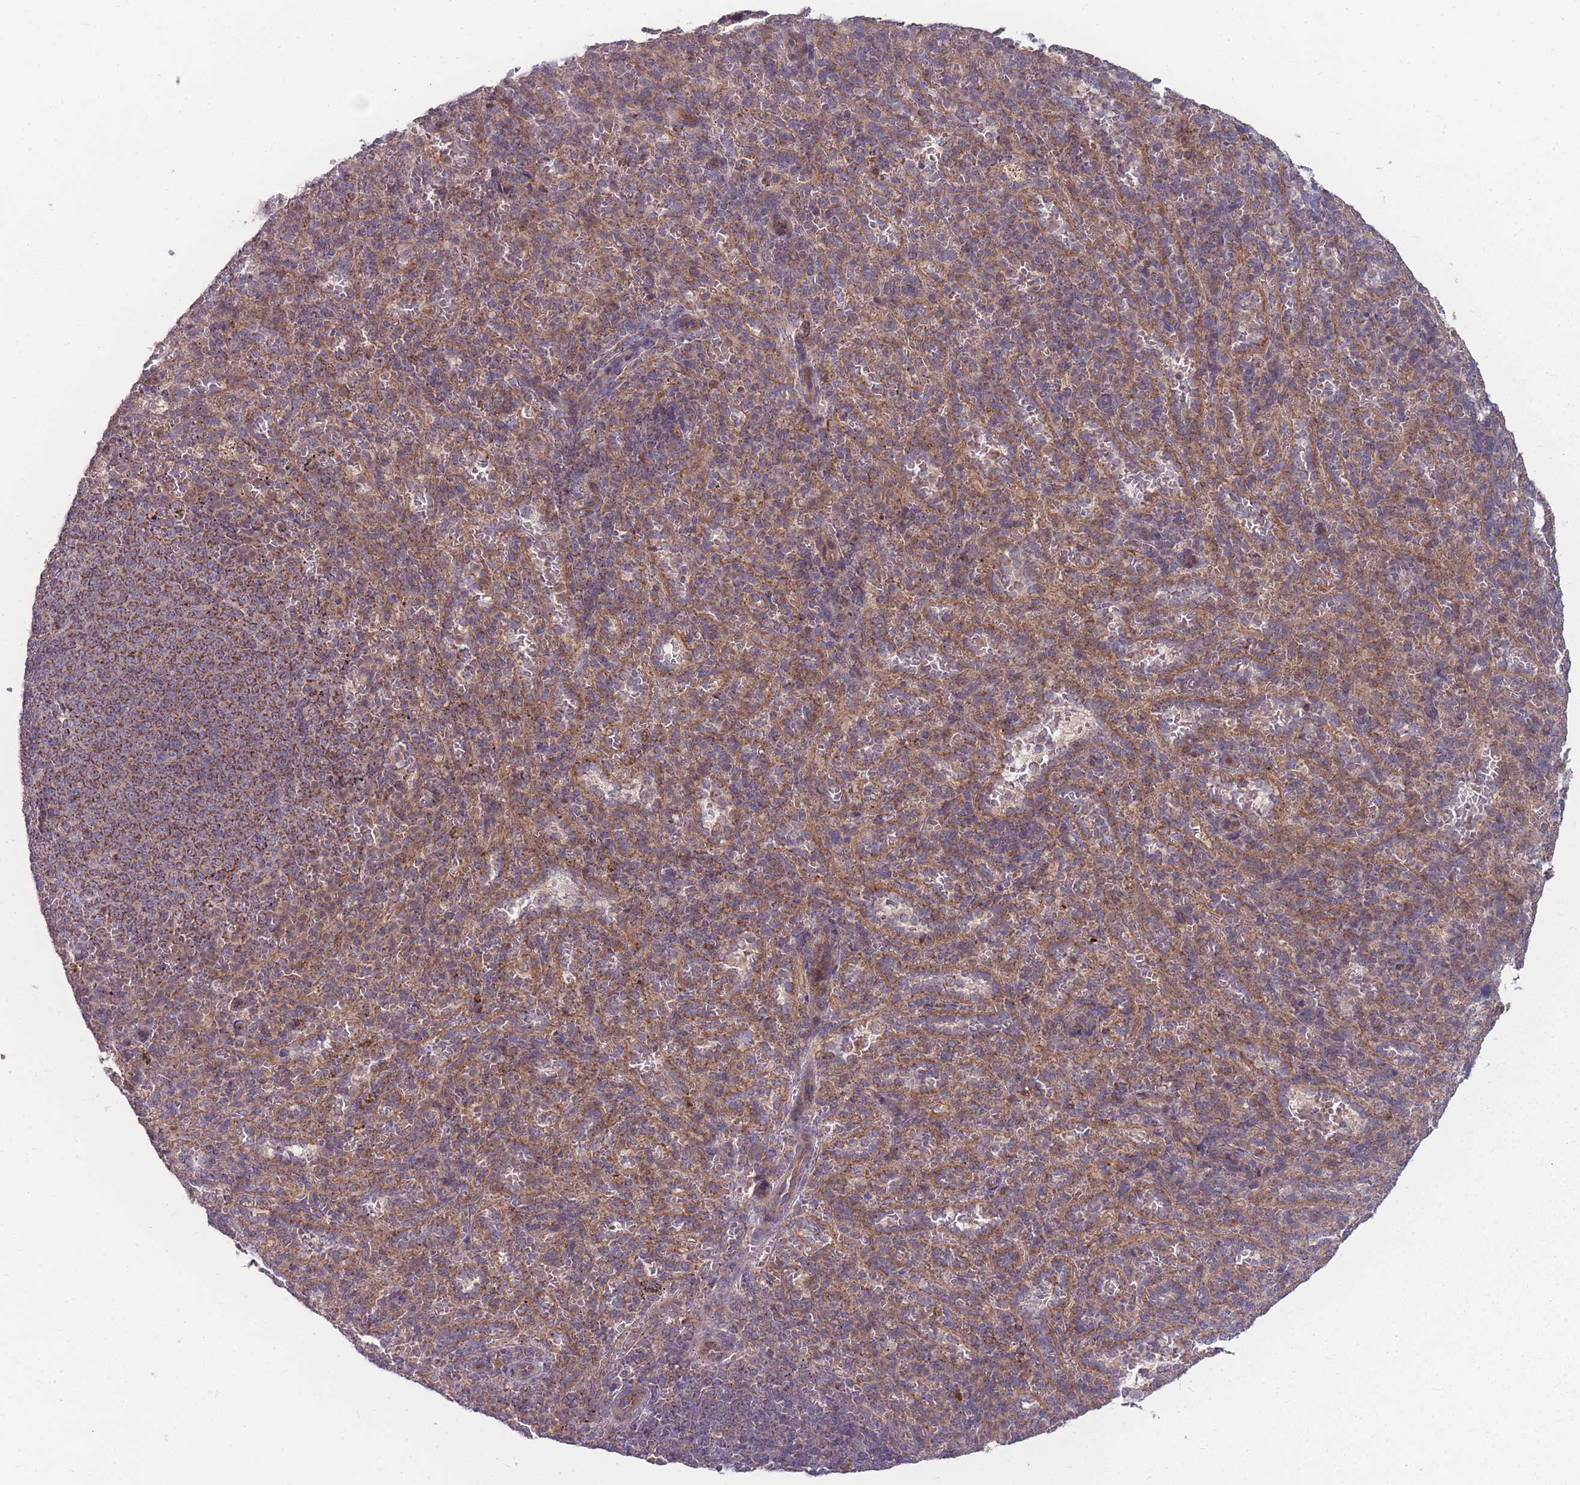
{"staining": {"intensity": "moderate", "quantity": "25%-75%", "location": "cytoplasmic/membranous"}, "tissue": "spleen", "cell_type": "Cells in red pulp", "image_type": "normal", "snomed": [{"axis": "morphology", "description": "Normal tissue, NOS"}, {"axis": "topography", "description": "Spleen"}], "caption": "Brown immunohistochemical staining in unremarkable spleen reveals moderate cytoplasmic/membranous positivity in about 25%-75% of cells in red pulp. (brown staining indicates protein expression, while blue staining denotes nuclei).", "gene": "SLC35B4", "patient": {"sex": "female", "age": 21}}